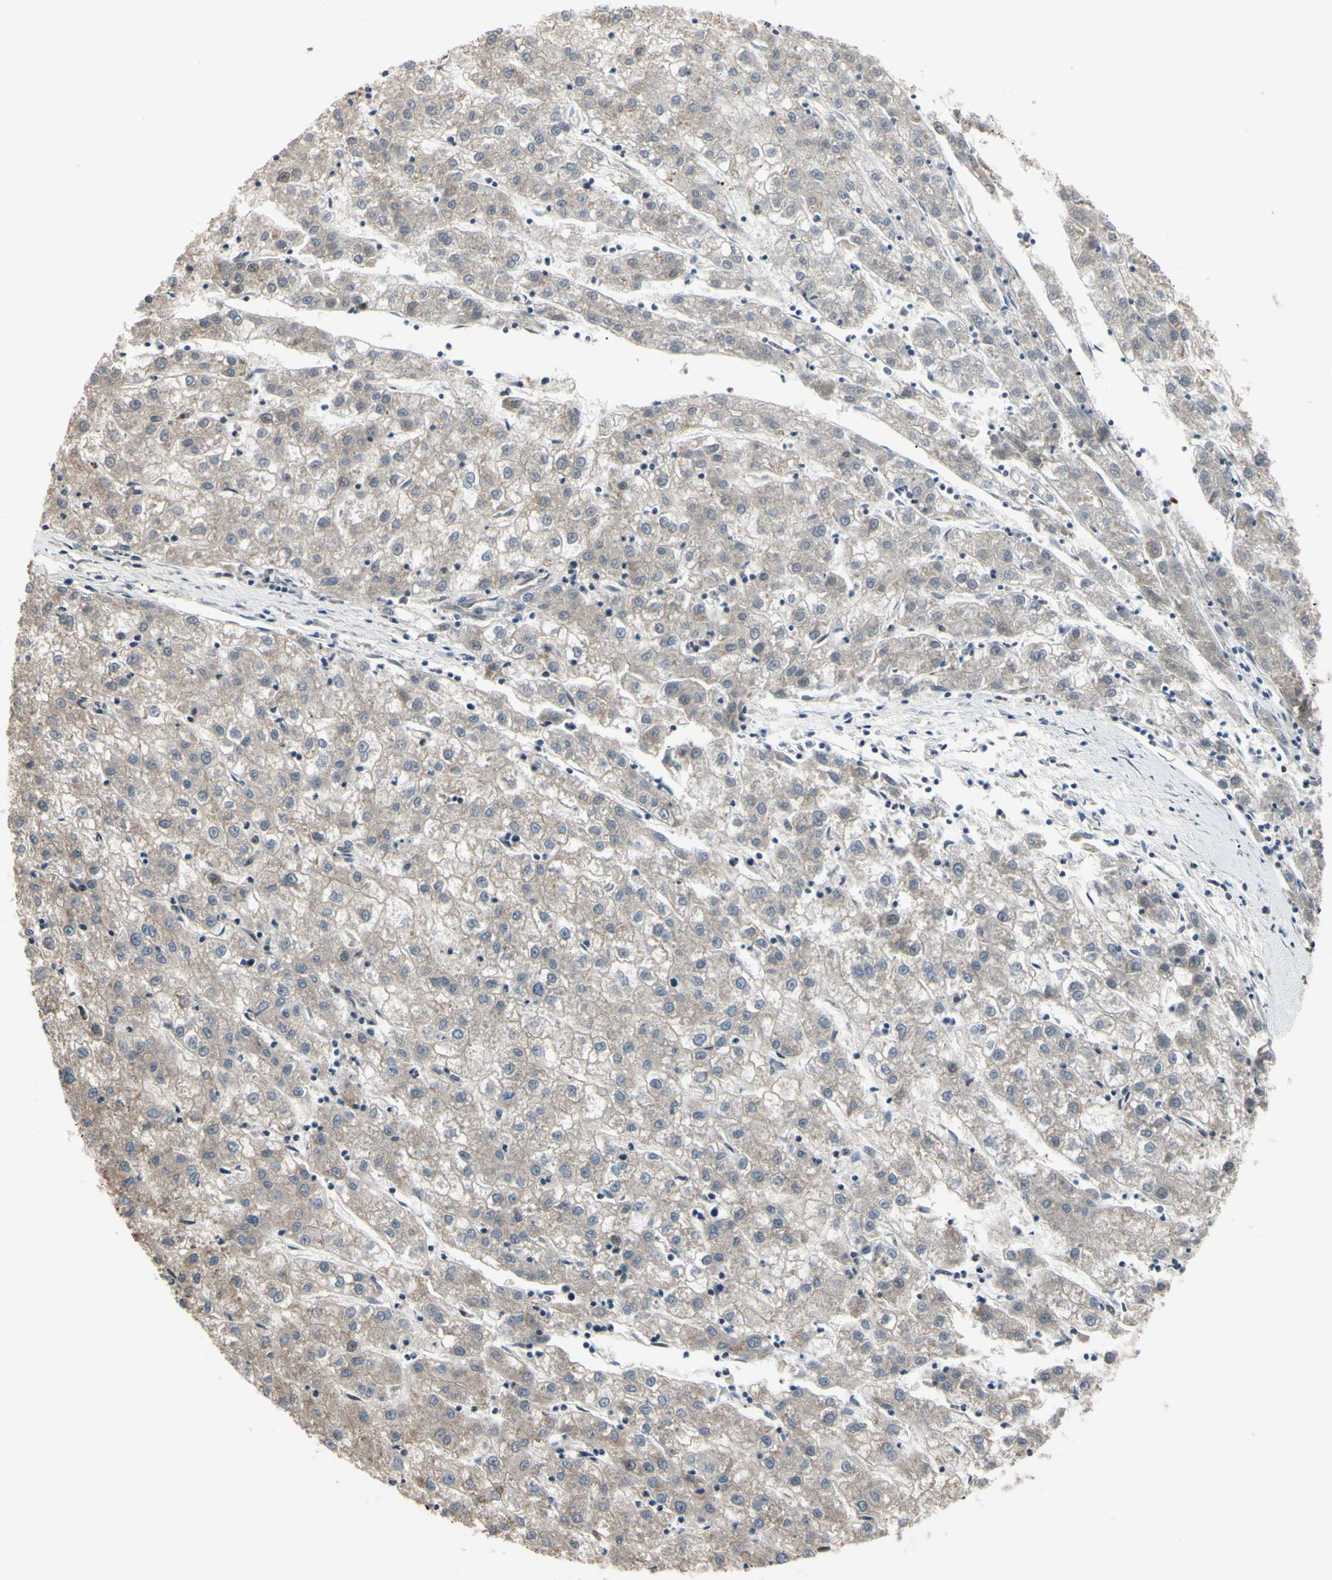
{"staining": {"intensity": "weak", "quantity": "<25%", "location": "cytoplasmic/membranous"}, "tissue": "liver cancer", "cell_type": "Tumor cells", "image_type": "cancer", "snomed": [{"axis": "morphology", "description": "Carcinoma, Hepatocellular, NOS"}, {"axis": "topography", "description": "Liver"}], "caption": "This is an IHC image of liver cancer (hepatocellular carcinoma). There is no staining in tumor cells.", "gene": "THAP12", "patient": {"sex": "male", "age": 72}}